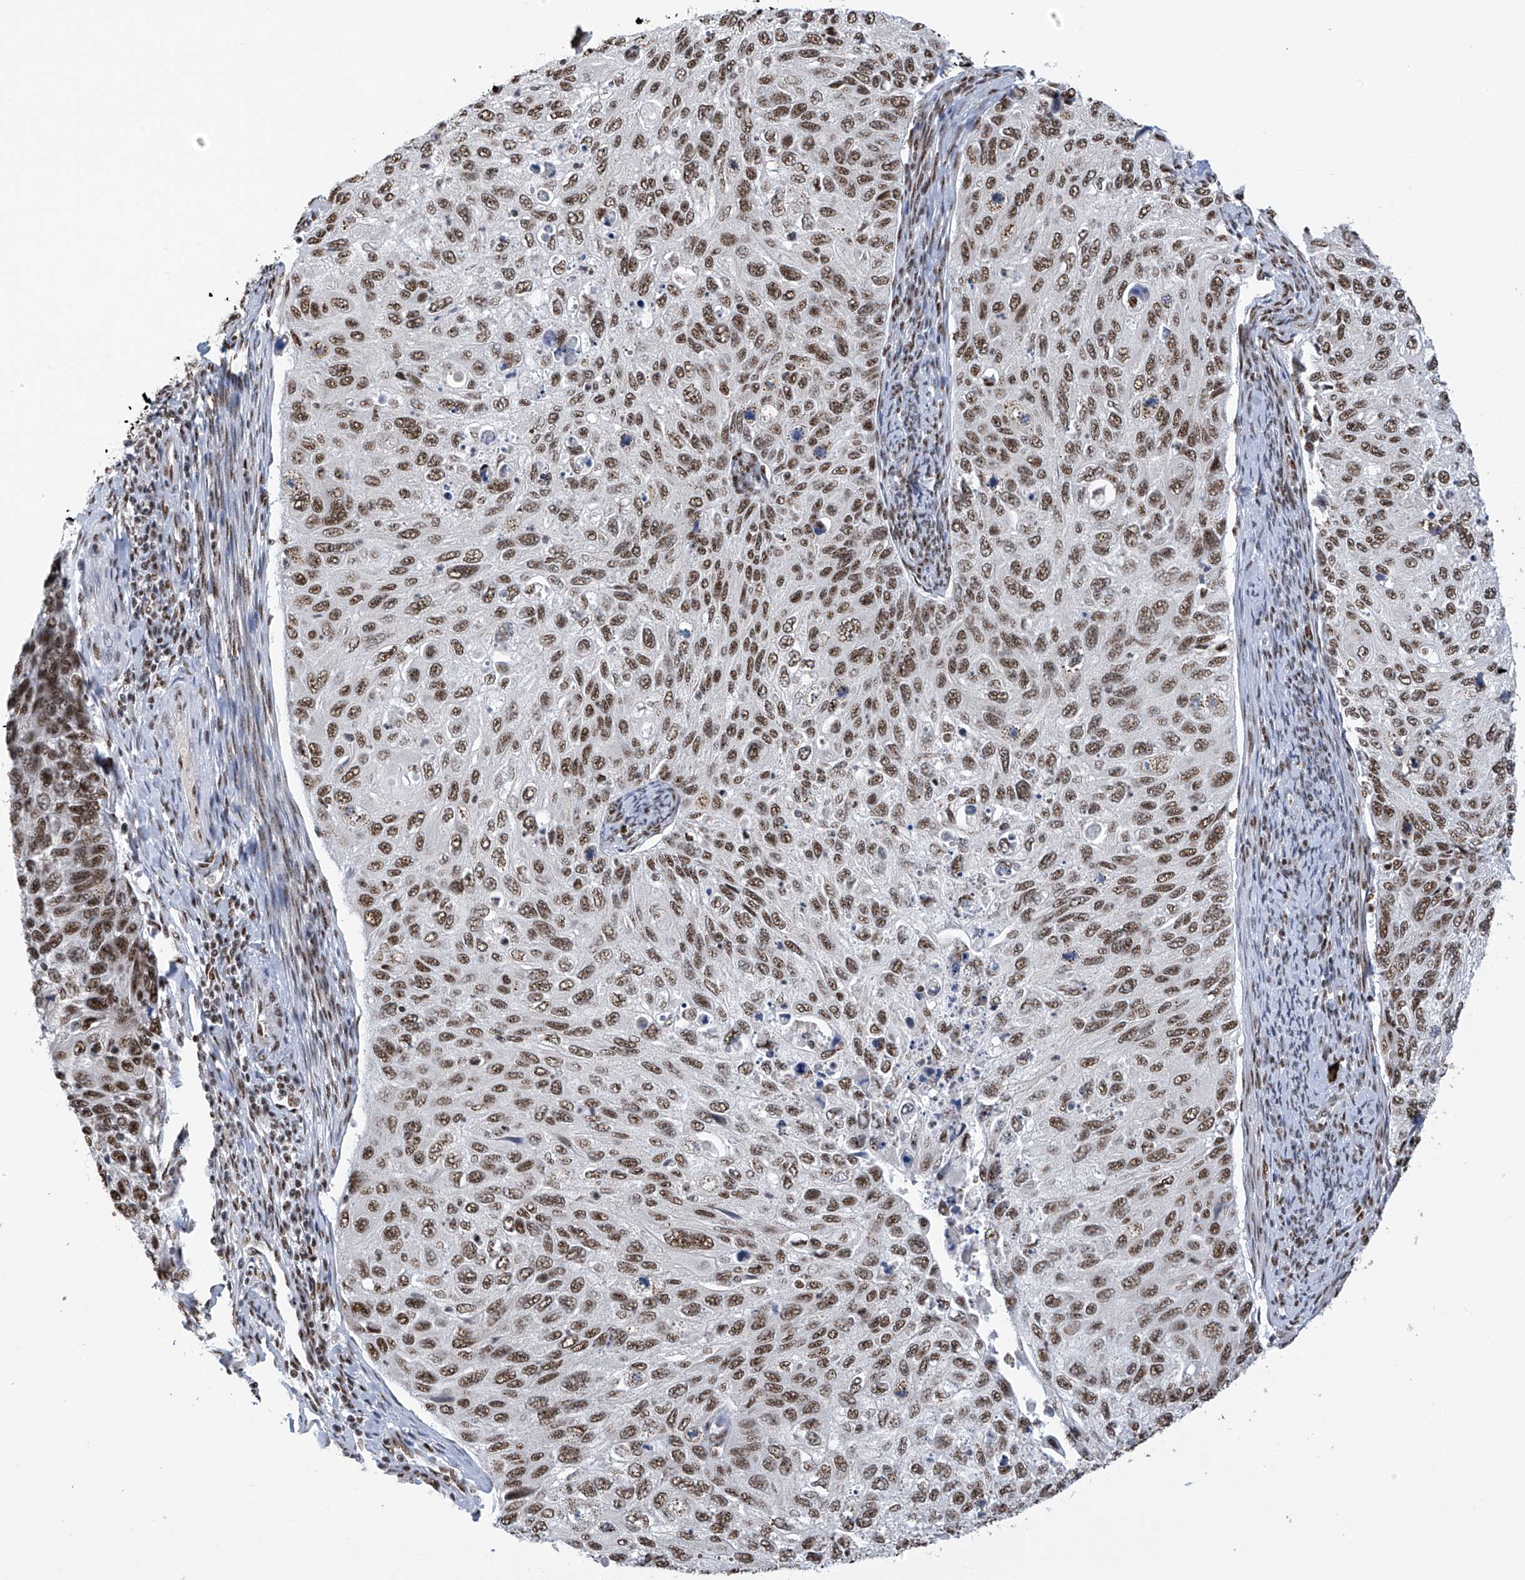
{"staining": {"intensity": "moderate", "quantity": ">75%", "location": "nuclear"}, "tissue": "cervical cancer", "cell_type": "Tumor cells", "image_type": "cancer", "snomed": [{"axis": "morphology", "description": "Squamous cell carcinoma, NOS"}, {"axis": "topography", "description": "Cervix"}], "caption": "IHC (DAB) staining of cervical cancer reveals moderate nuclear protein positivity in about >75% of tumor cells. (Stains: DAB in brown, nuclei in blue, Microscopy: brightfield microscopy at high magnification).", "gene": "APLF", "patient": {"sex": "female", "age": 70}}